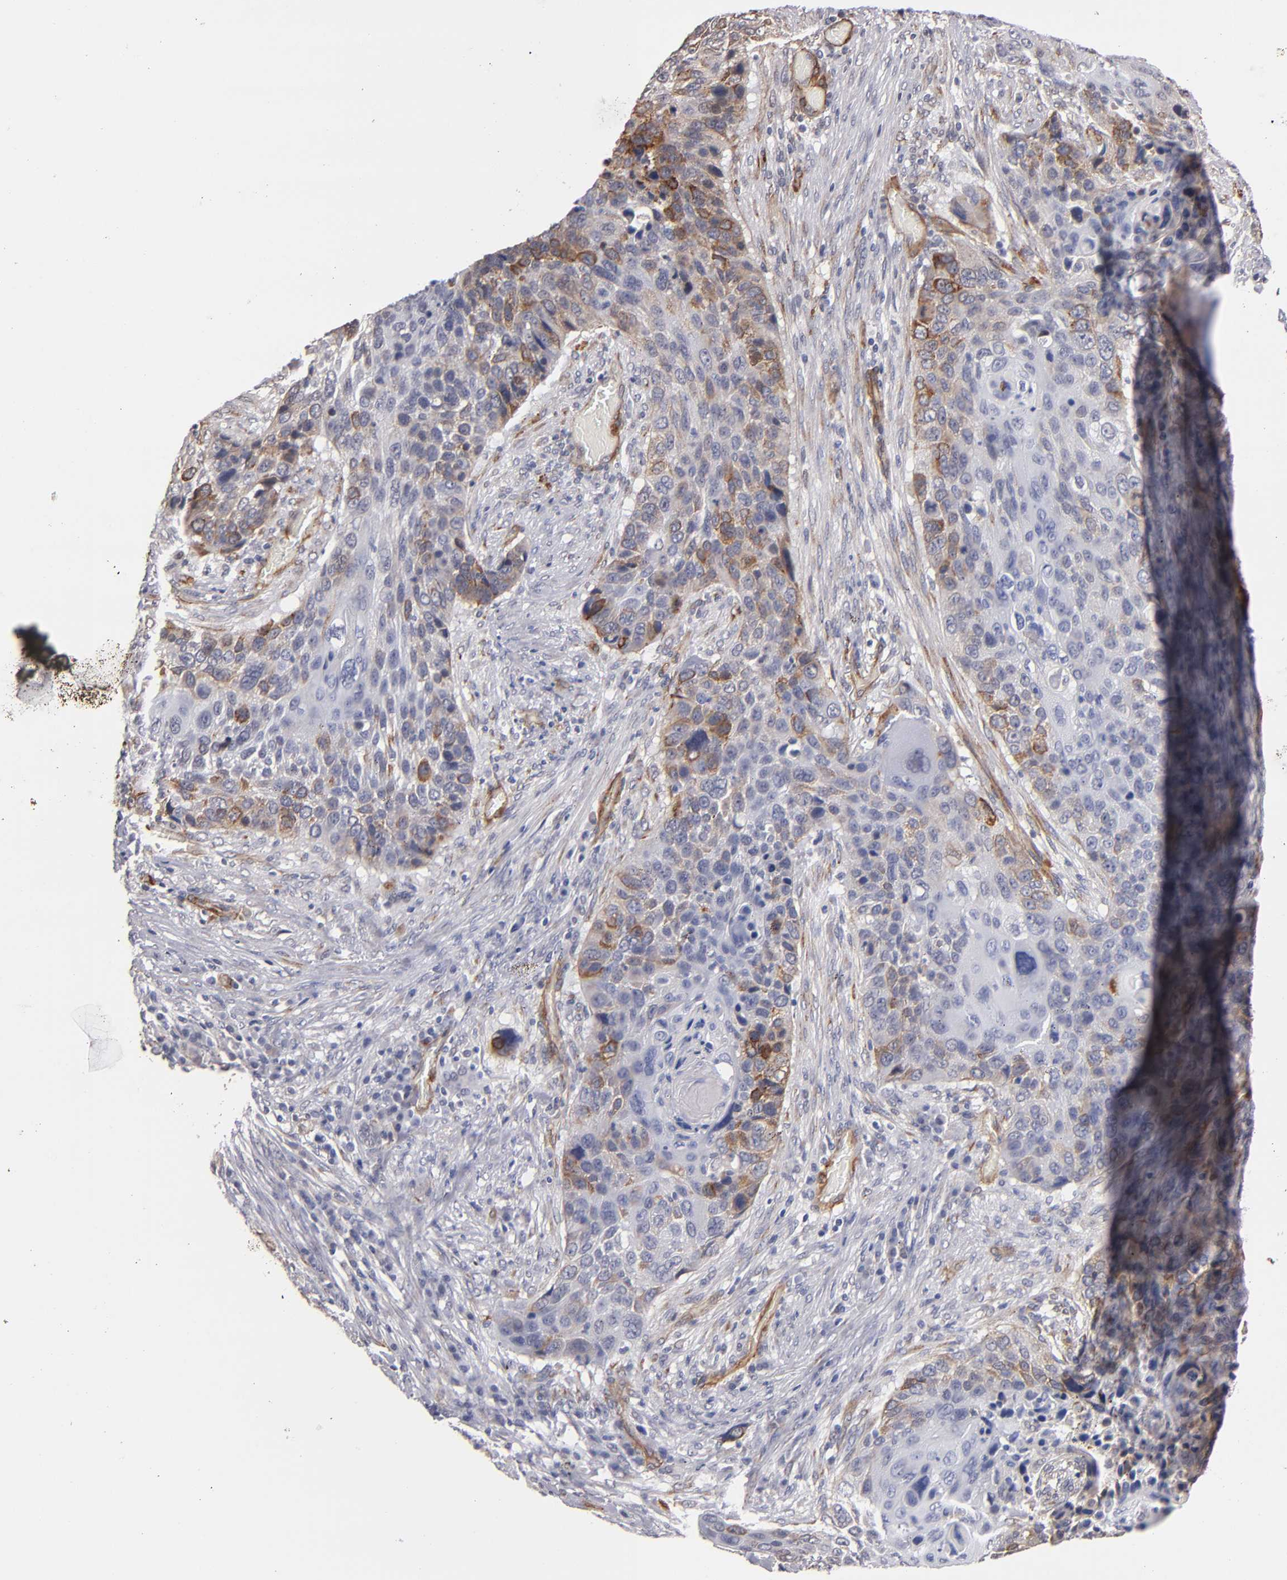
{"staining": {"intensity": "moderate", "quantity": "<25%", "location": "cytoplasmic/membranous"}, "tissue": "lung cancer", "cell_type": "Tumor cells", "image_type": "cancer", "snomed": [{"axis": "morphology", "description": "Squamous cell carcinoma, NOS"}, {"axis": "topography", "description": "Lung"}], "caption": "Immunohistochemistry image of neoplastic tissue: human lung squamous cell carcinoma stained using immunohistochemistry reveals low levels of moderate protein expression localized specifically in the cytoplasmic/membranous of tumor cells, appearing as a cytoplasmic/membranous brown color.", "gene": "LAMC1", "patient": {"sex": "male", "age": 68}}